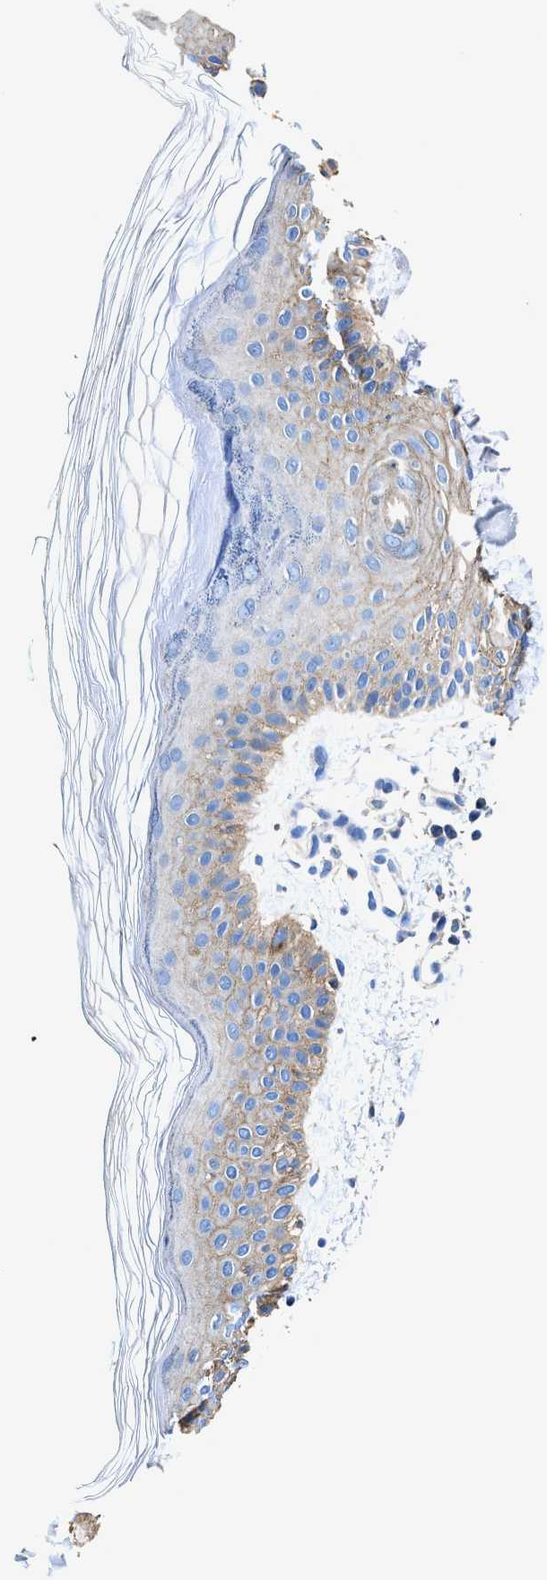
{"staining": {"intensity": "negative", "quantity": "none", "location": "none"}, "tissue": "skin", "cell_type": "Fibroblasts", "image_type": "normal", "snomed": [{"axis": "morphology", "description": "Normal tissue, NOS"}, {"axis": "morphology", "description": "Malignant melanoma, NOS"}, {"axis": "topography", "description": "Skin"}], "caption": "Image shows no significant protein expression in fibroblasts of normal skin.", "gene": "UBR4", "patient": {"sex": "male", "age": 83}}